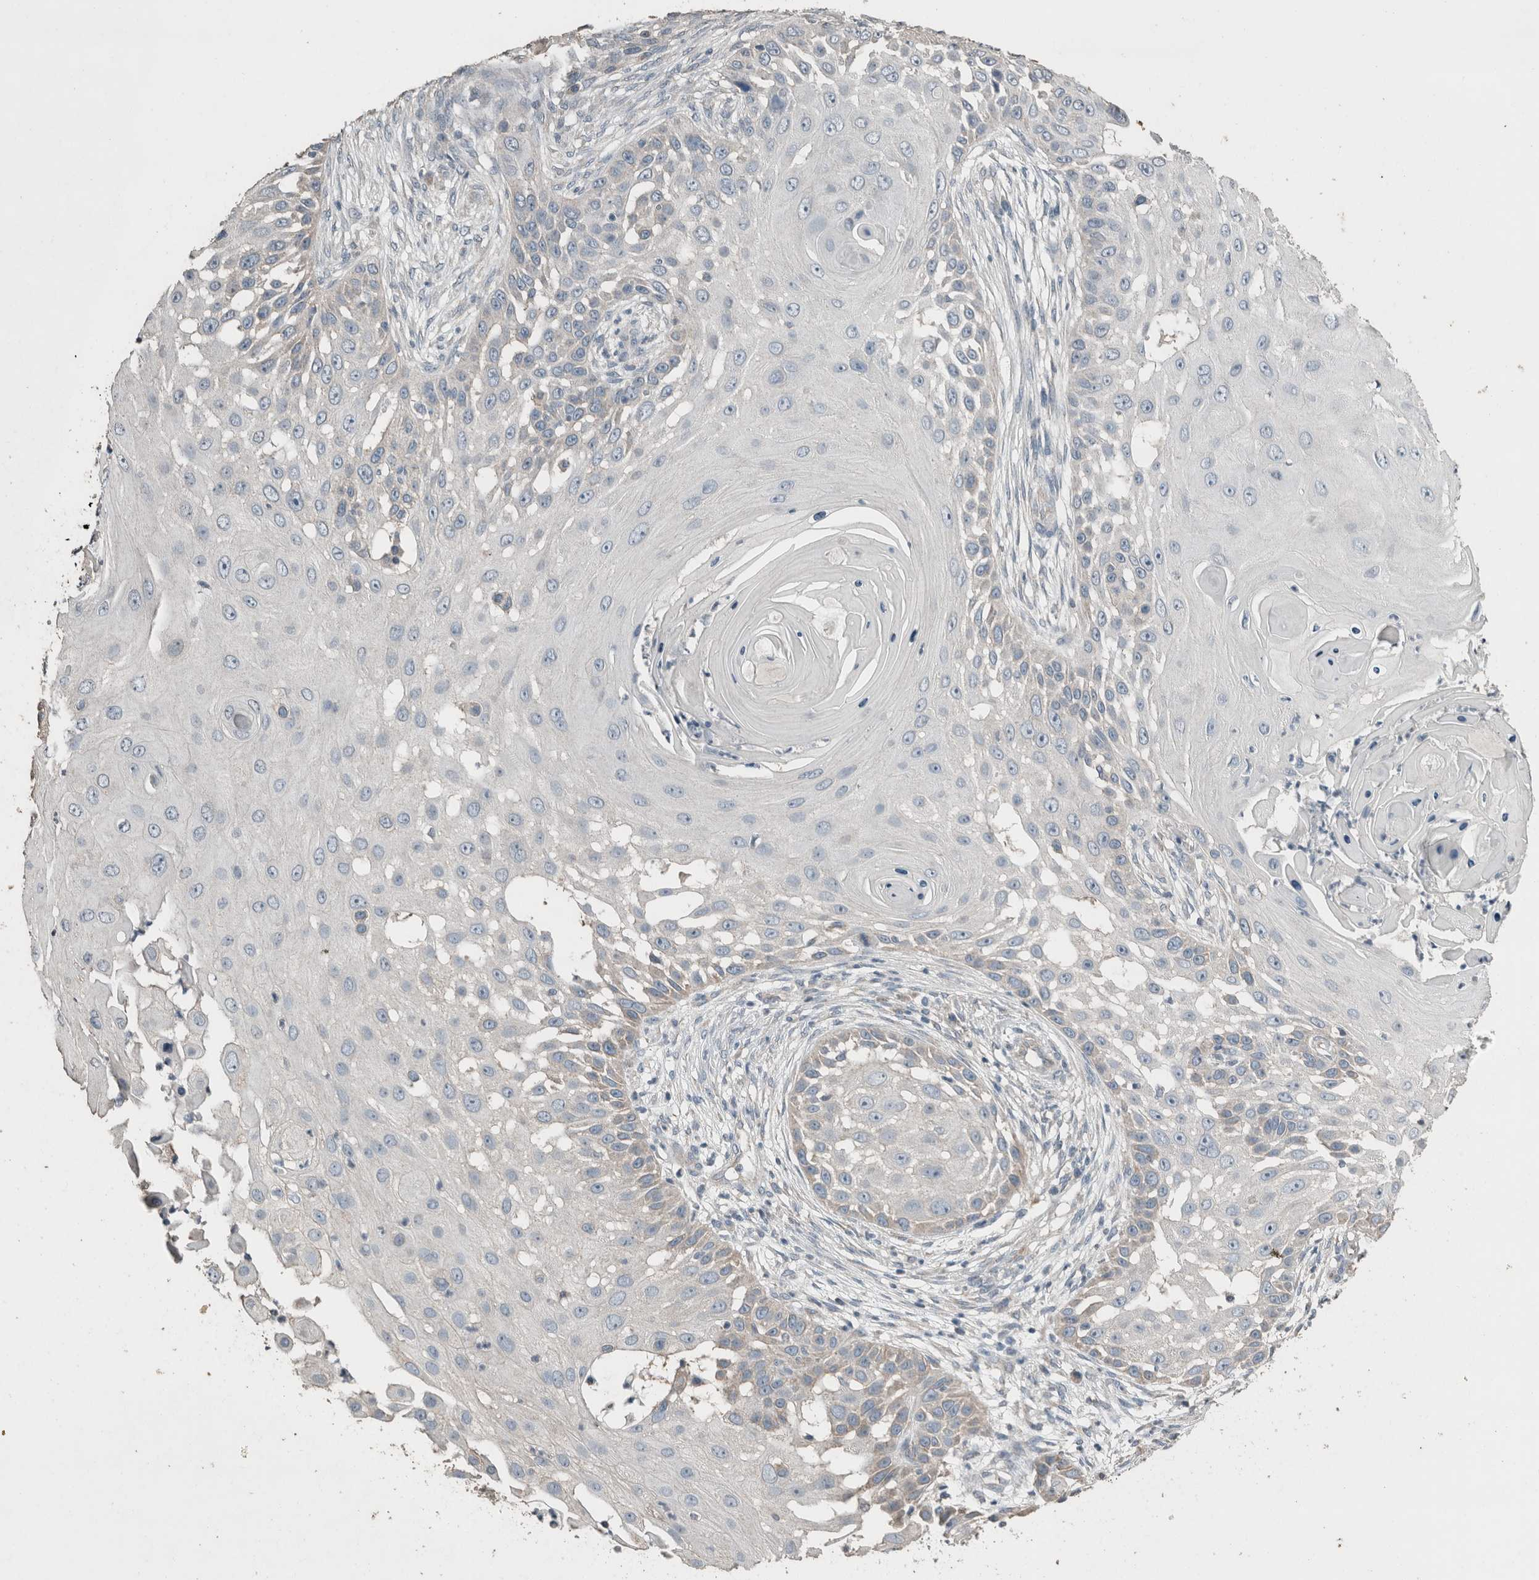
{"staining": {"intensity": "negative", "quantity": "none", "location": "none"}, "tissue": "skin cancer", "cell_type": "Tumor cells", "image_type": "cancer", "snomed": [{"axis": "morphology", "description": "Squamous cell carcinoma, NOS"}, {"axis": "topography", "description": "Skin"}], "caption": "Immunohistochemistry image of human skin squamous cell carcinoma stained for a protein (brown), which shows no staining in tumor cells. The staining is performed using DAB (3,3'-diaminobenzidine) brown chromogen with nuclei counter-stained in using hematoxylin.", "gene": "ACVR2B", "patient": {"sex": "female", "age": 44}}